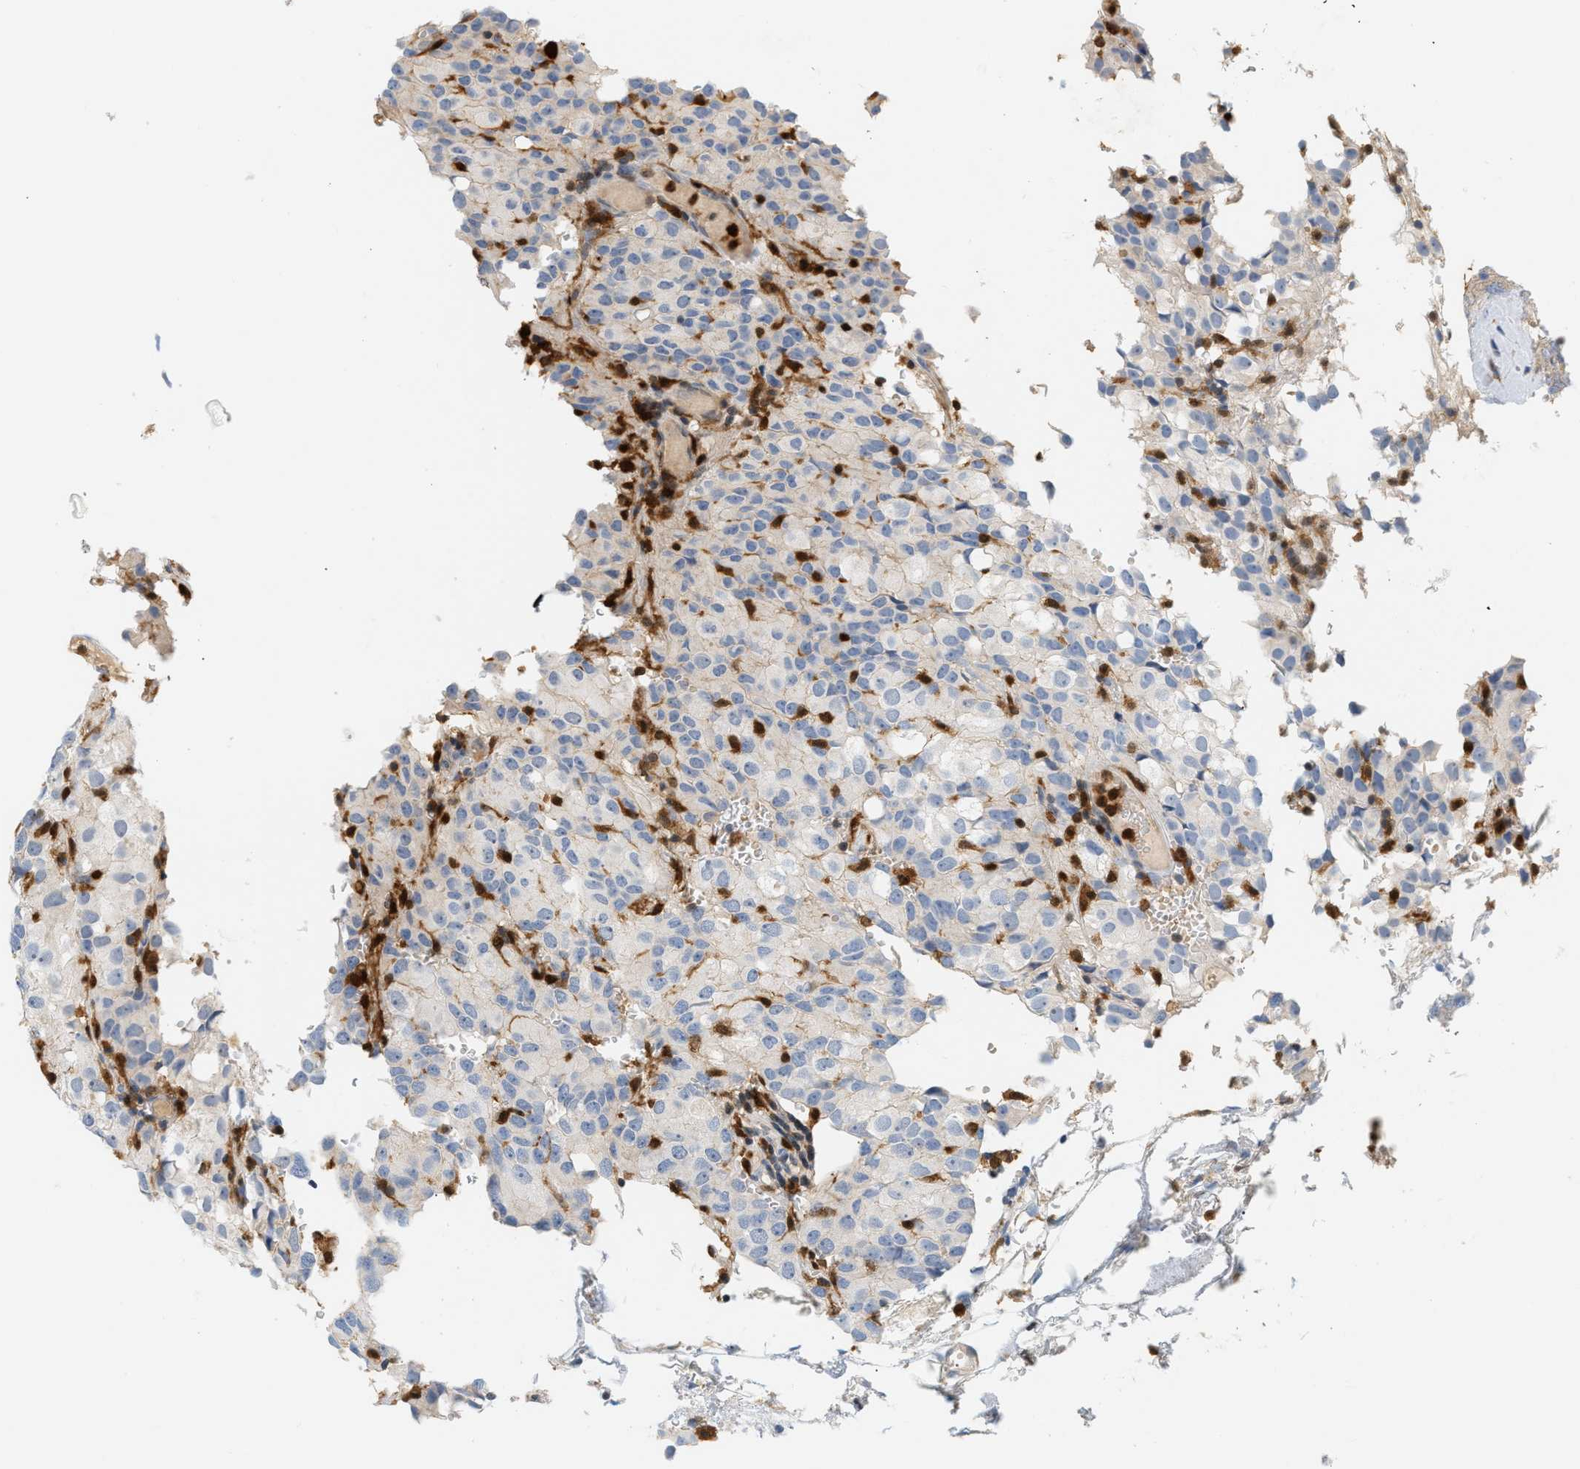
{"staining": {"intensity": "negative", "quantity": "none", "location": "none"}, "tissue": "glioma", "cell_type": "Tumor cells", "image_type": "cancer", "snomed": [{"axis": "morphology", "description": "Glioma, malignant, High grade"}, {"axis": "topography", "description": "Brain"}], "caption": "High magnification brightfield microscopy of glioma stained with DAB (3,3'-diaminobenzidine) (brown) and counterstained with hematoxylin (blue): tumor cells show no significant positivity. The staining is performed using DAB (3,3'-diaminobenzidine) brown chromogen with nuclei counter-stained in using hematoxylin.", "gene": "PYCARD", "patient": {"sex": "male", "age": 32}}